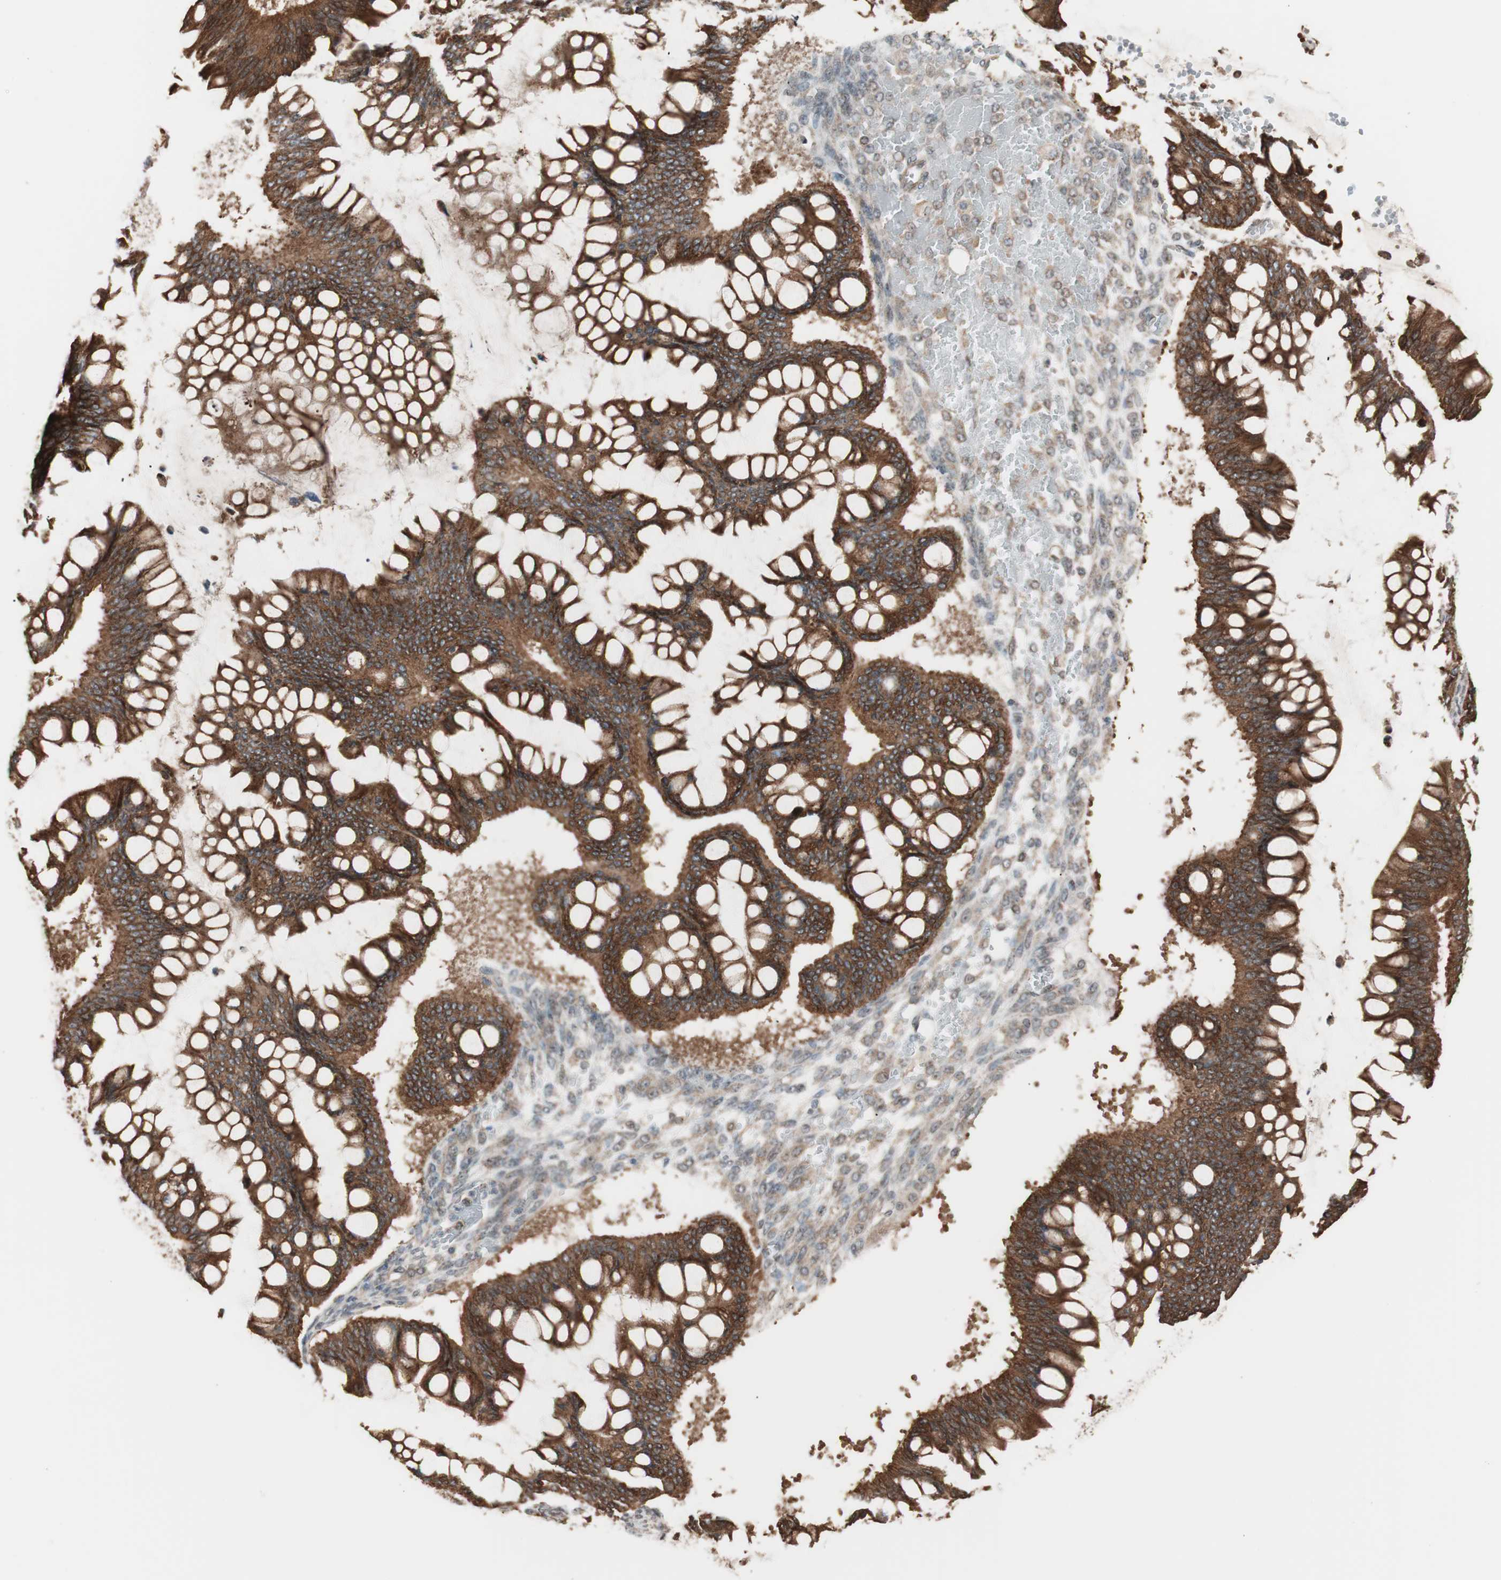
{"staining": {"intensity": "strong", "quantity": ">75%", "location": "cytoplasmic/membranous"}, "tissue": "ovarian cancer", "cell_type": "Tumor cells", "image_type": "cancer", "snomed": [{"axis": "morphology", "description": "Cystadenocarcinoma, mucinous, NOS"}, {"axis": "topography", "description": "Ovary"}], "caption": "Strong cytoplasmic/membranous staining for a protein is identified in about >75% of tumor cells of ovarian cancer (mucinous cystadenocarcinoma) using immunohistochemistry.", "gene": "FBXO5", "patient": {"sex": "female", "age": 73}}